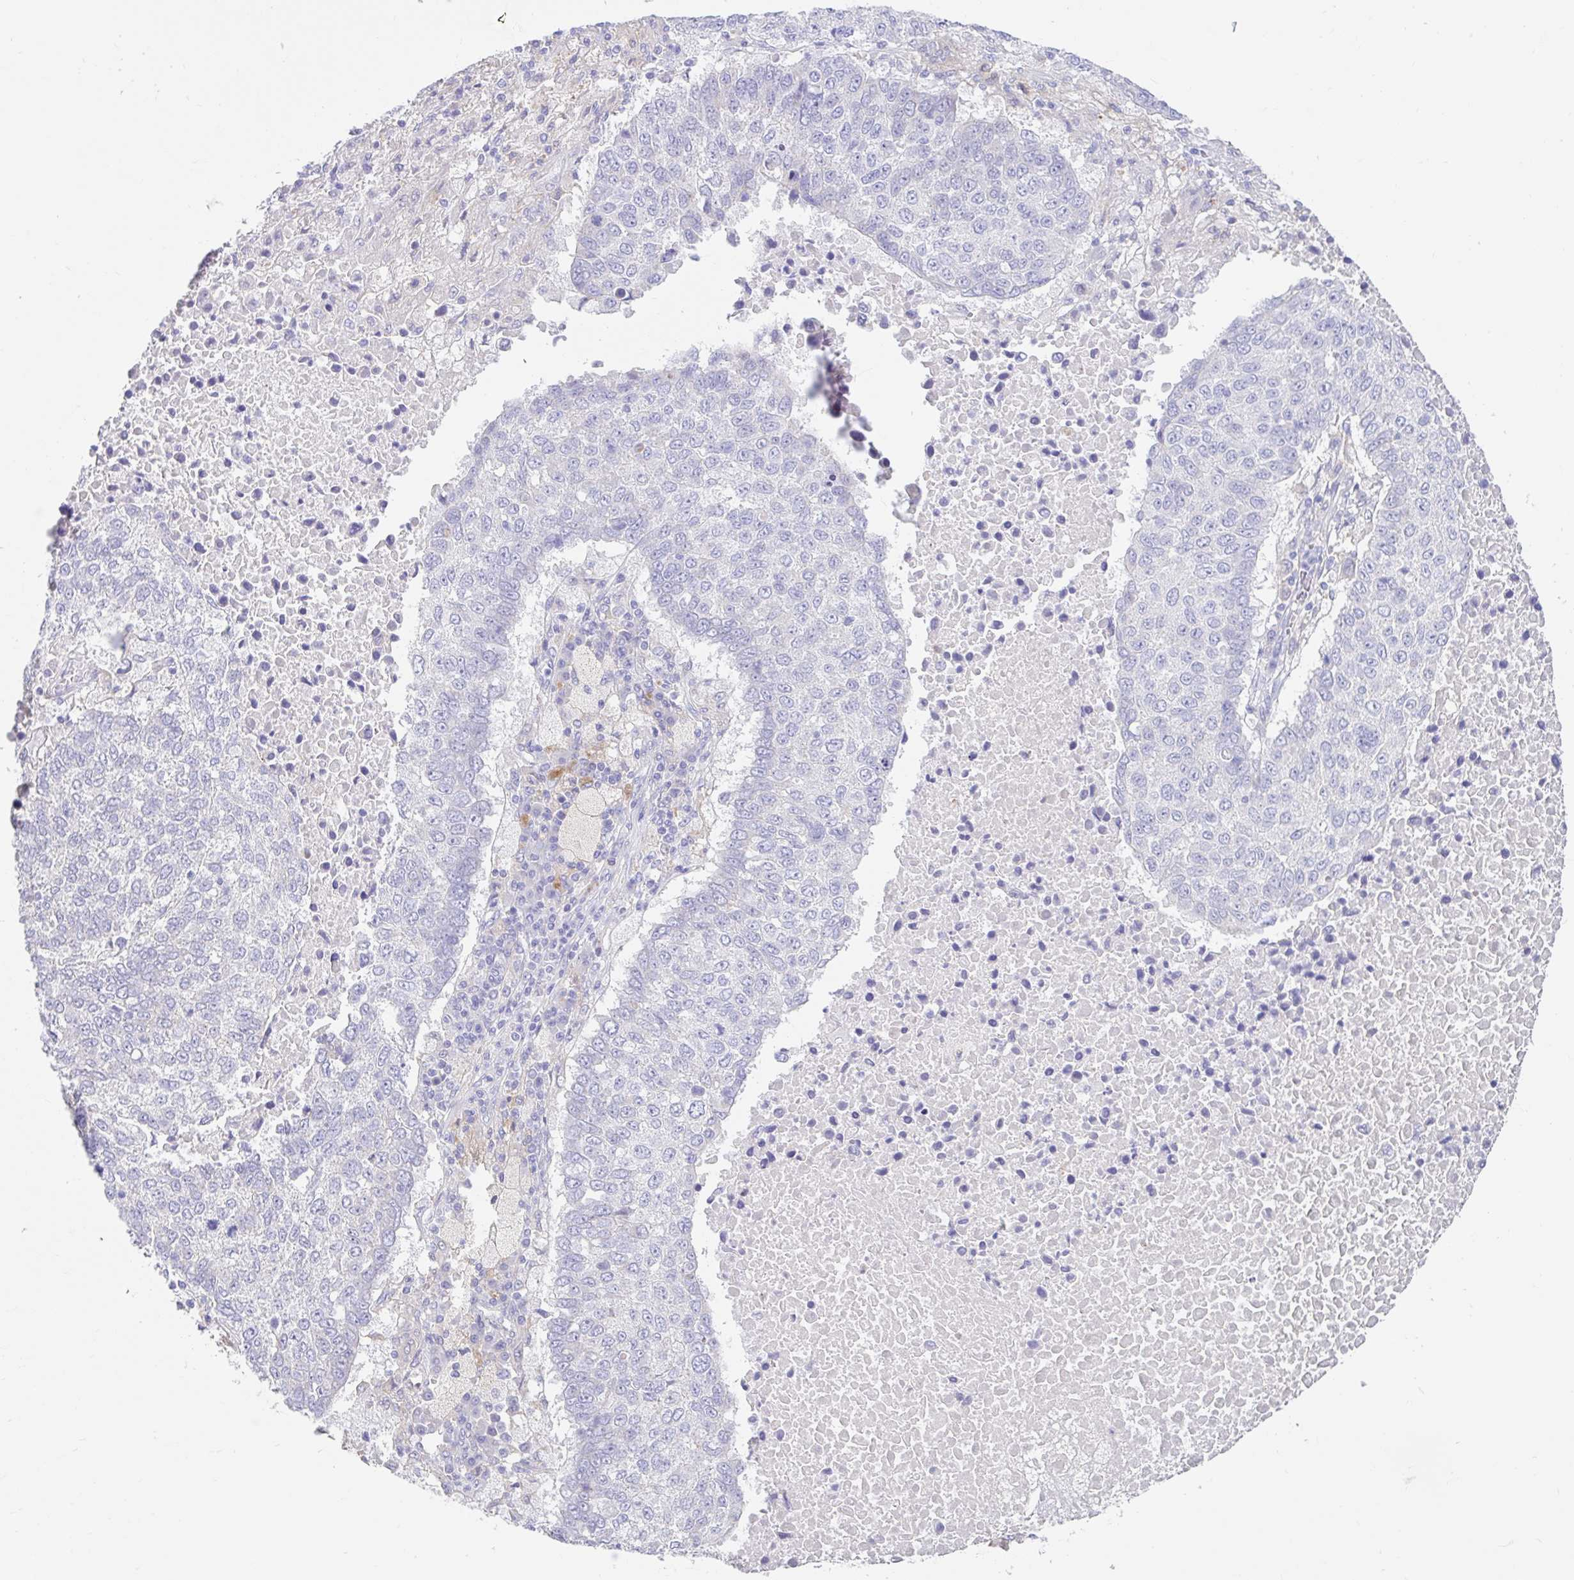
{"staining": {"intensity": "negative", "quantity": "none", "location": "none"}, "tissue": "lung cancer", "cell_type": "Tumor cells", "image_type": "cancer", "snomed": [{"axis": "morphology", "description": "Squamous cell carcinoma, NOS"}, {"axis": "topography", "description": "Lung"}], "caption": "Lung cancer was stained to show a protein in brown. There is no significant staining in tumor cells.", "gene": "ZNF33A", "patient": {"sex": "male", "age": 73}}